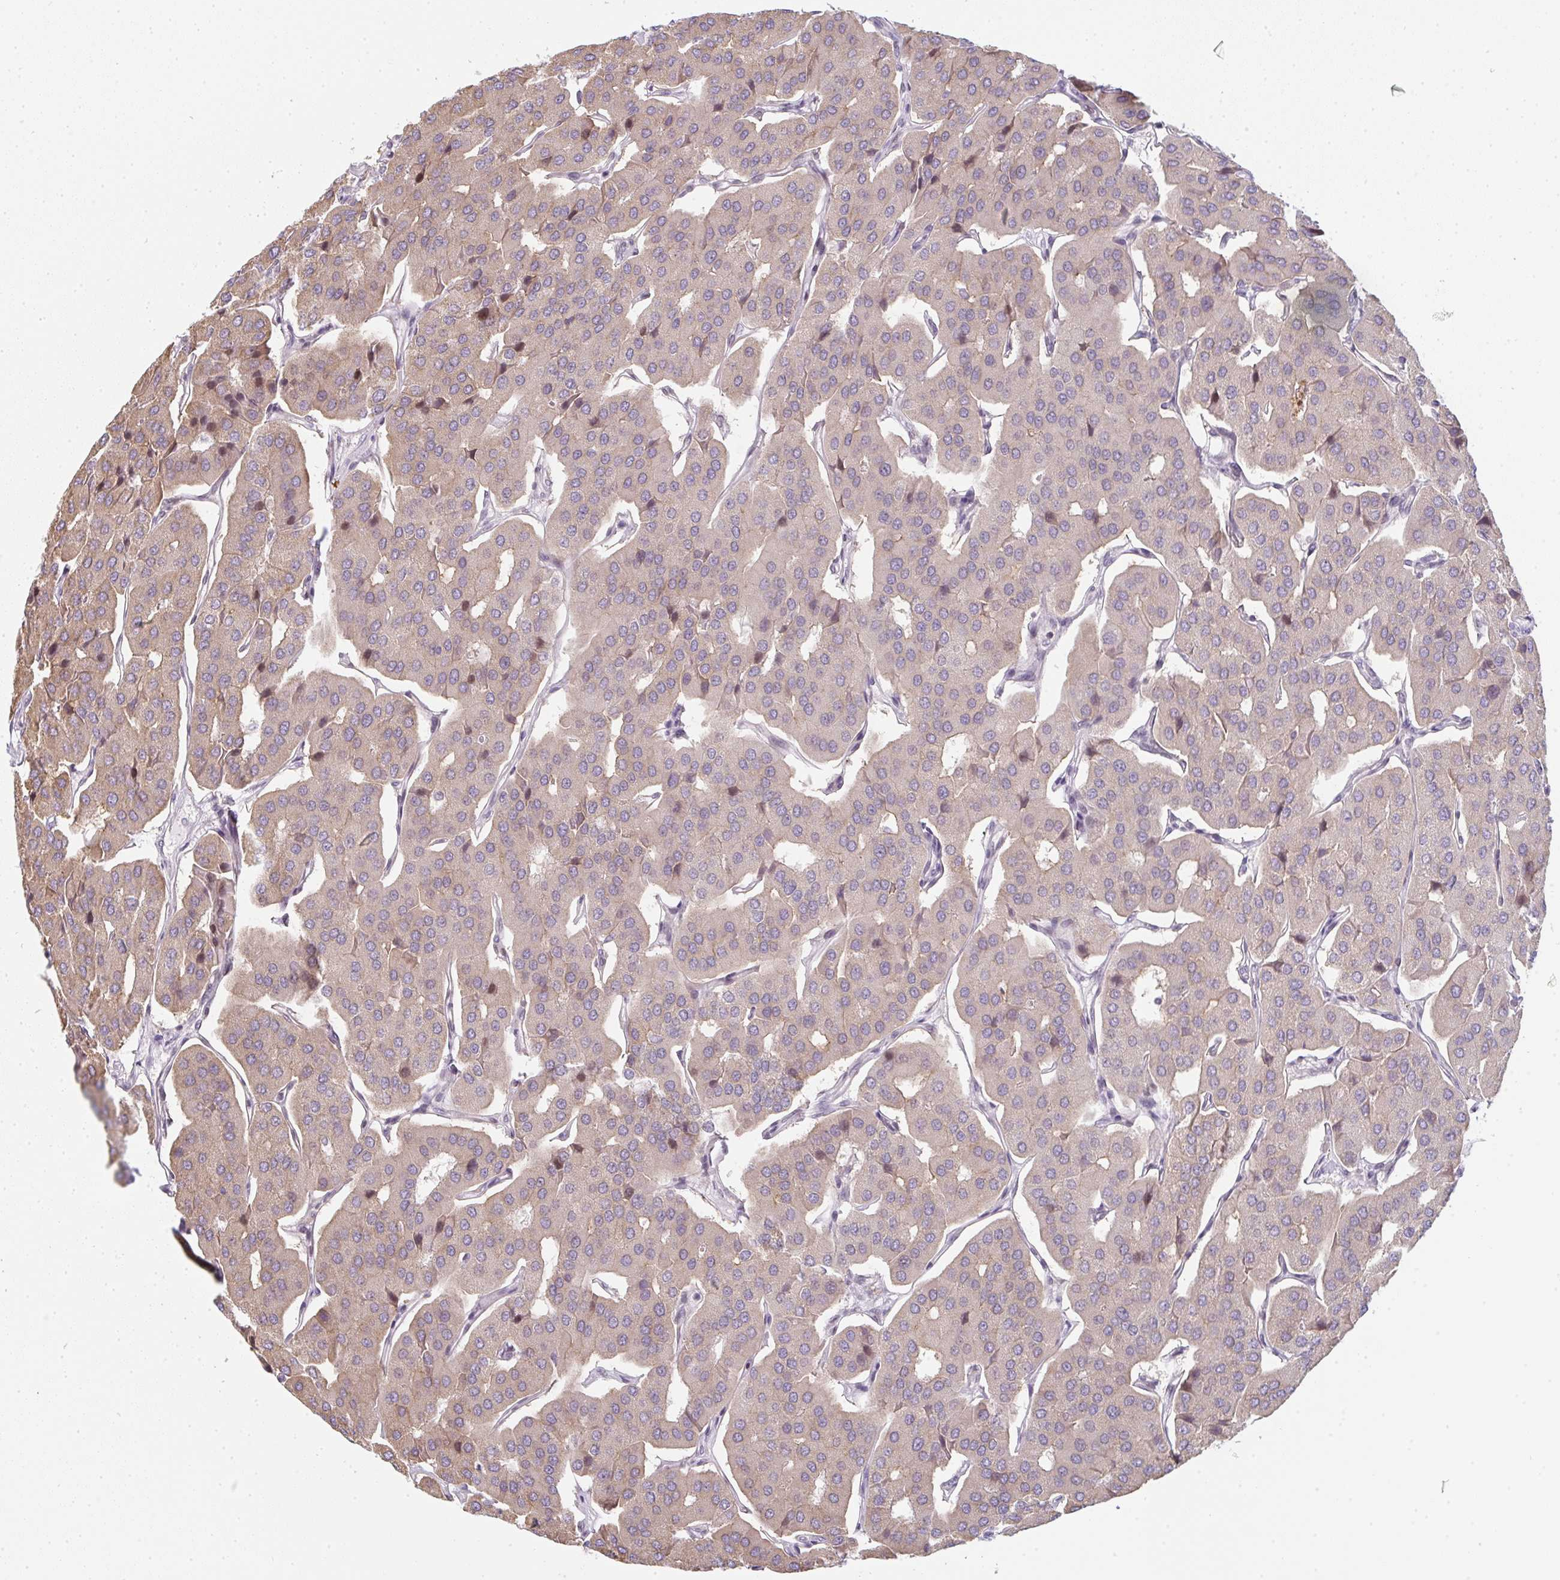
{"staining": {"intensity": "weak", "quantity": "<25%", "location": "cytoplasmic/membranous"}, "tissue": "parathyroid gland", "cell_type": "Glandular cells", "image_type": "normal", "snomed": [{"axis": "morphology", "description": "Normal tissue, NOS"}, {"axis": "morphology", "description": "Adenoma, NOS"}, {"axis": "topography", "description": "Parathyroid gland"}], "caption": "Immunohistochemistry image of unremarkable parathyroid gland stained for a protein (brown), which exhibits no positivity in glandular cells.", "gene": "TMEM237", "patient": {"sex": "female", "age": 86}}